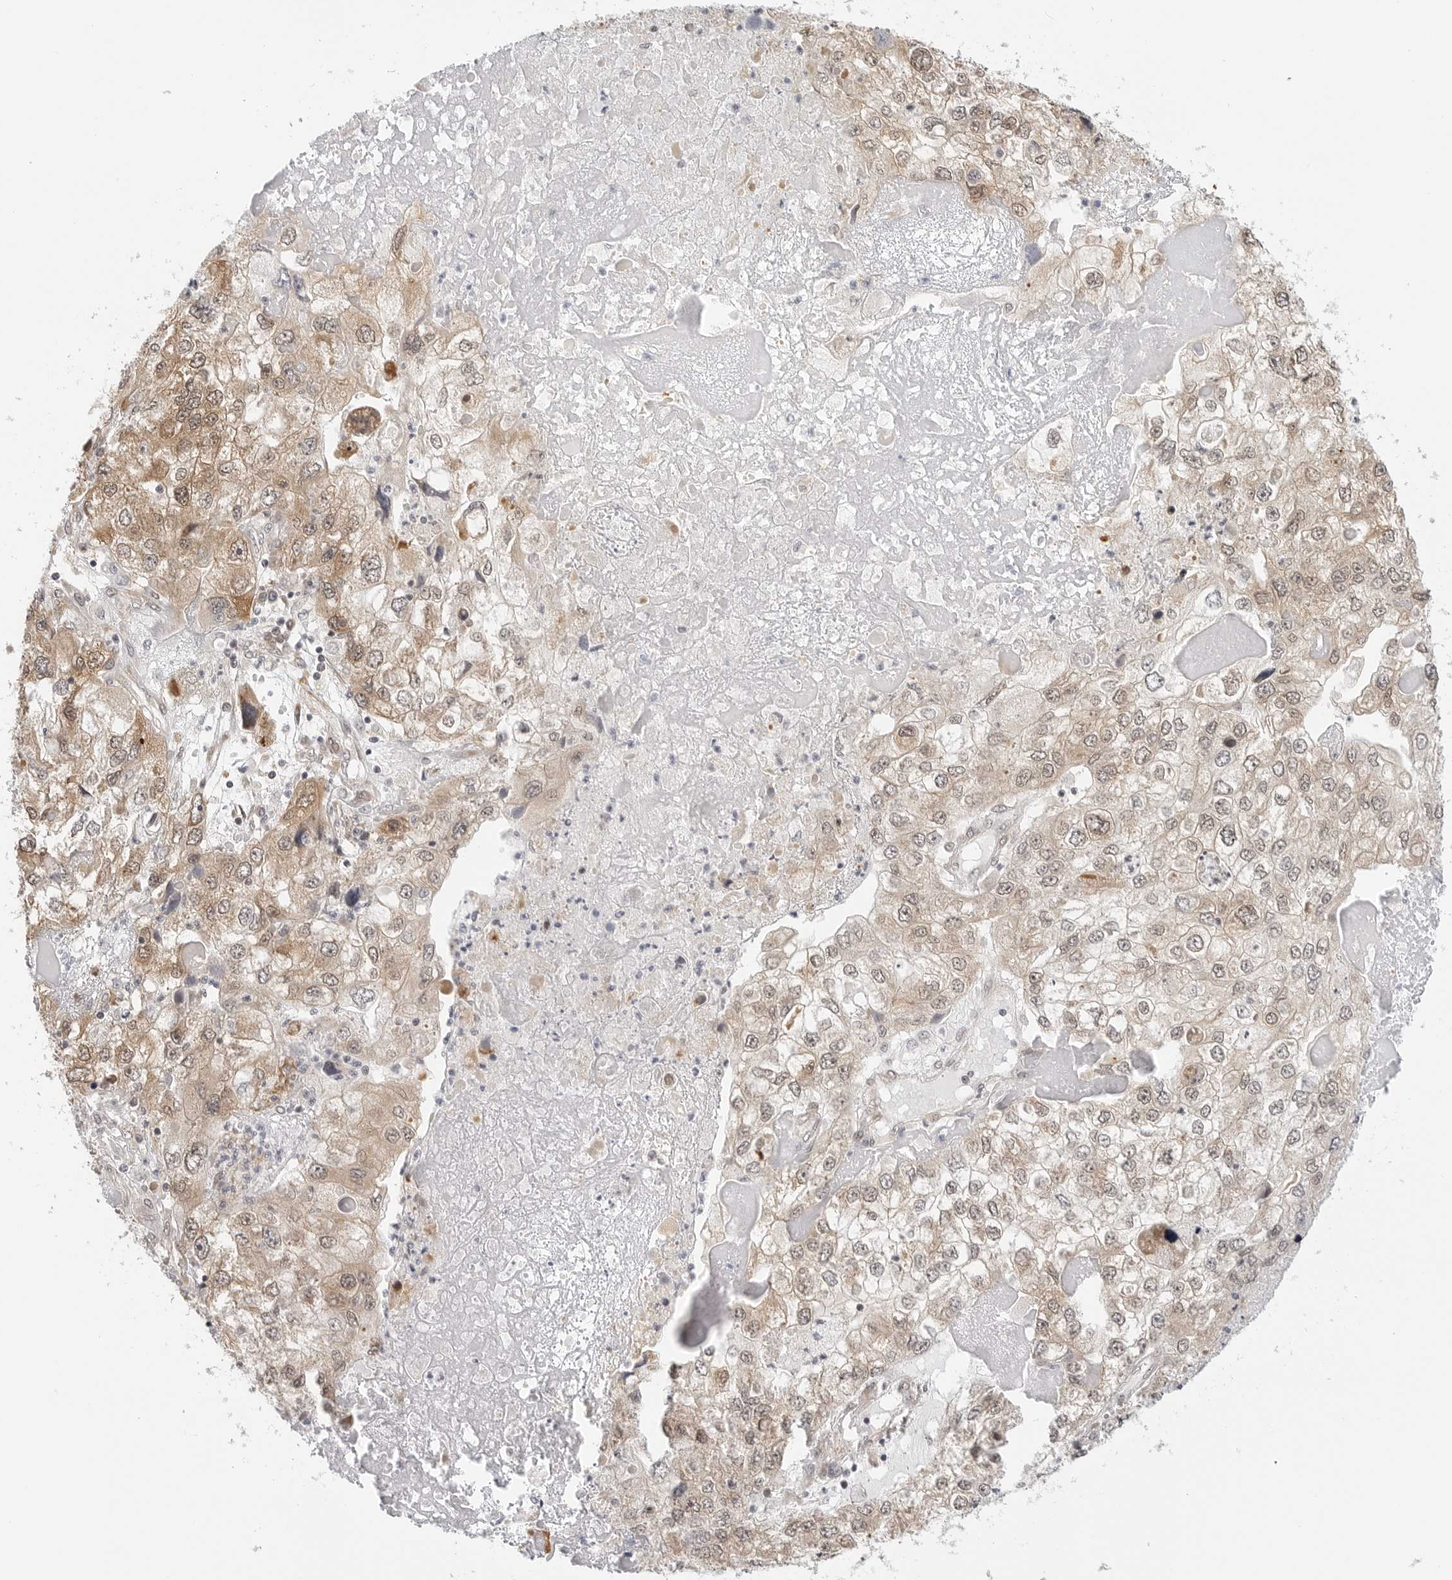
{"staining": {"intensity": "weak", "quantity": ">75%", "location": "cytoplasmic/membranous"}, "tissue": "endometrial cancer", "cell_type": "Tumor cells", "image_type": "cancer", "snomed": [{"axis": "morphology", "description": "Adenocarcinoma, NOS"}, {"axis": "topography", "description": "Endometrium"}], "caption": "A low amount of weak cytoplasmic/membranous staining is present in approximately >75% of tumor cells in adenocarcinoma (endometrial) tissue.", "gene": "TCP1", "patient": {"sex": "female", "age": 49}}